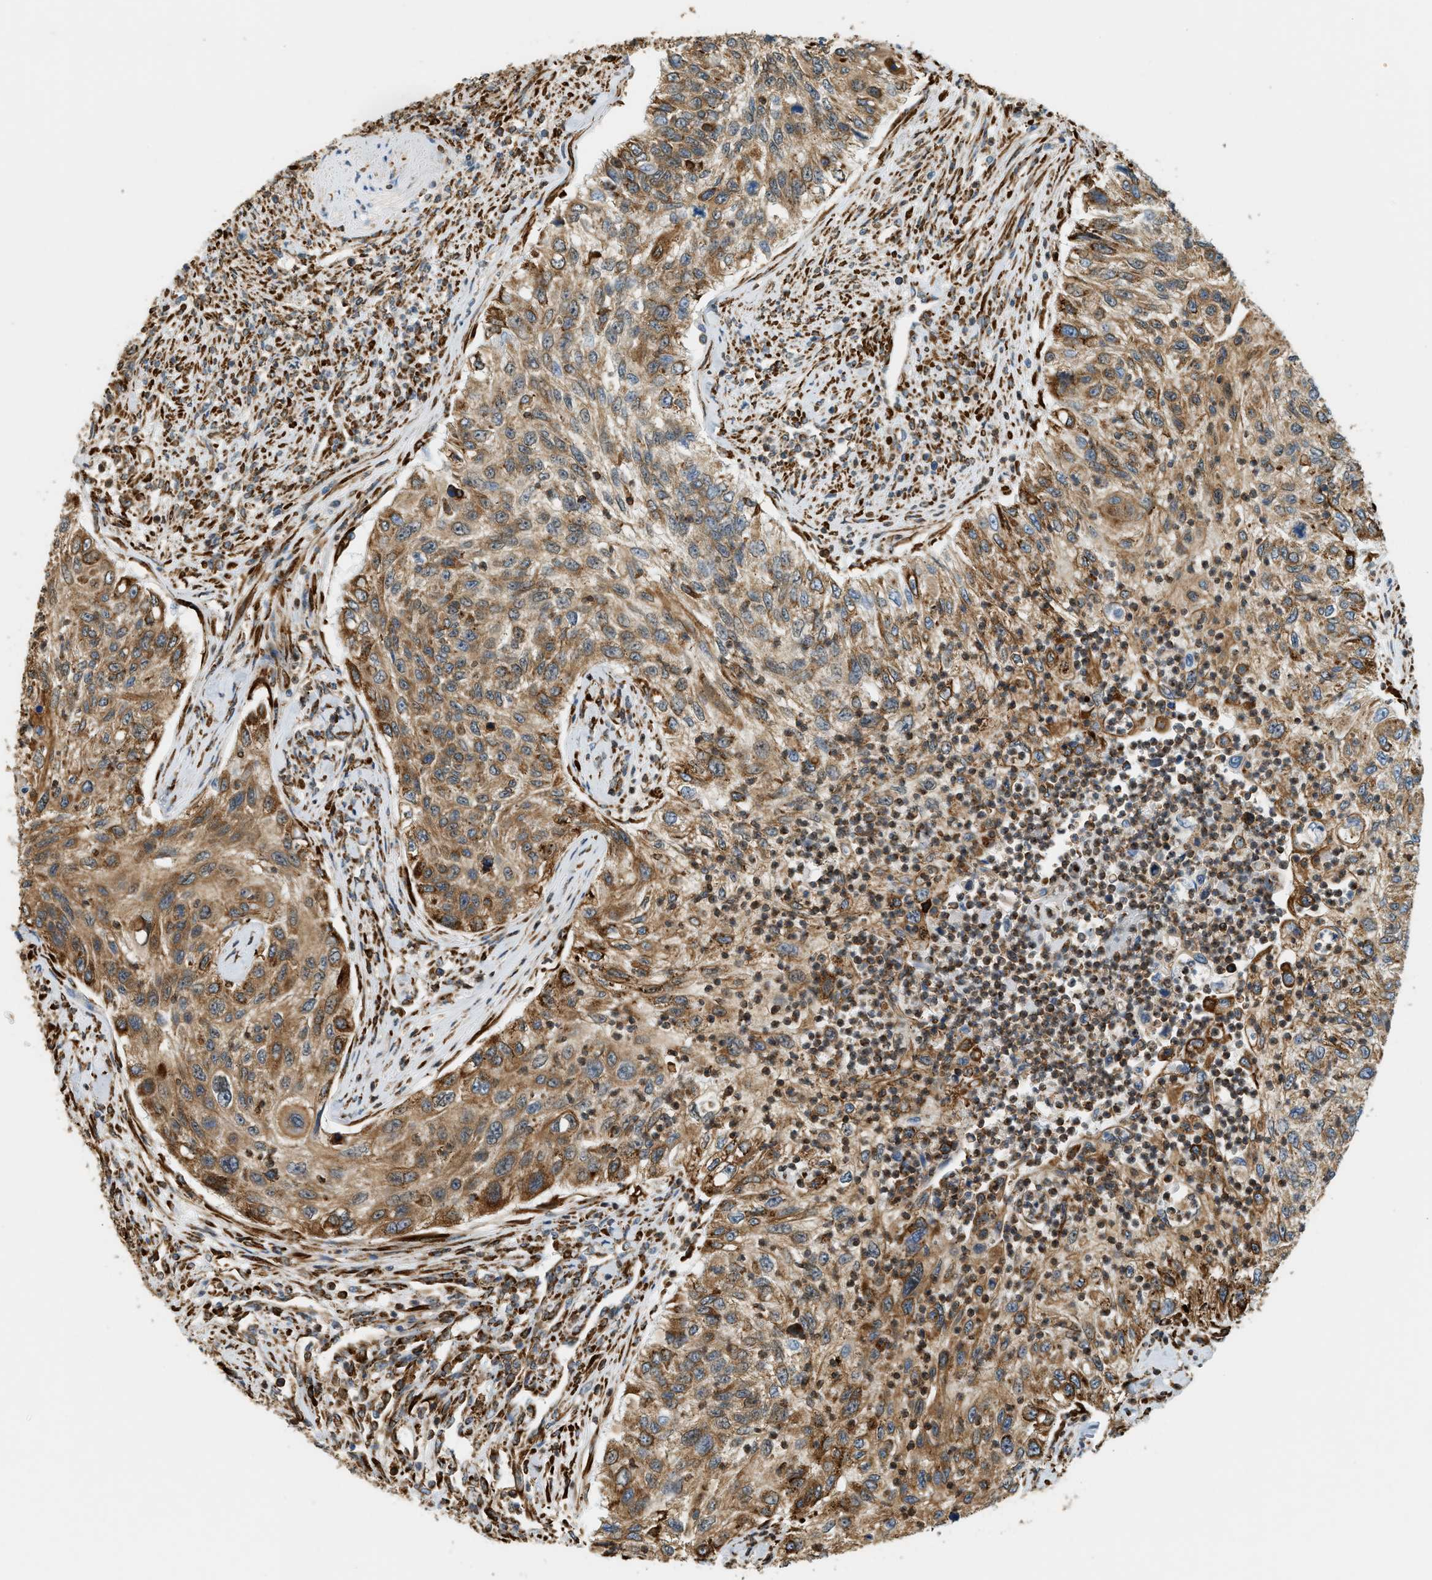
{"staining": {"intensity": "moderate", "quantity": ">75%", "location": "cytoplasmic/membranous"}, "tissue": "urothelial cancer", "cell_type": "Tumor cells", "image_type": "cancer", "snomed": [{"axis": "morphology", "description": "Urothelial carcinoma, High grade"}, {"axis": "topography", "description": "Urinary bladder"}], "caption": "This is an image of IHC staining of urothelial carcinoma (high-grade), which shows moderate positivity in the cytoplasmic/membranous of tumor cells.", "gene": "SEMA4D", "patient": {"sex": "female", "age": 60}}